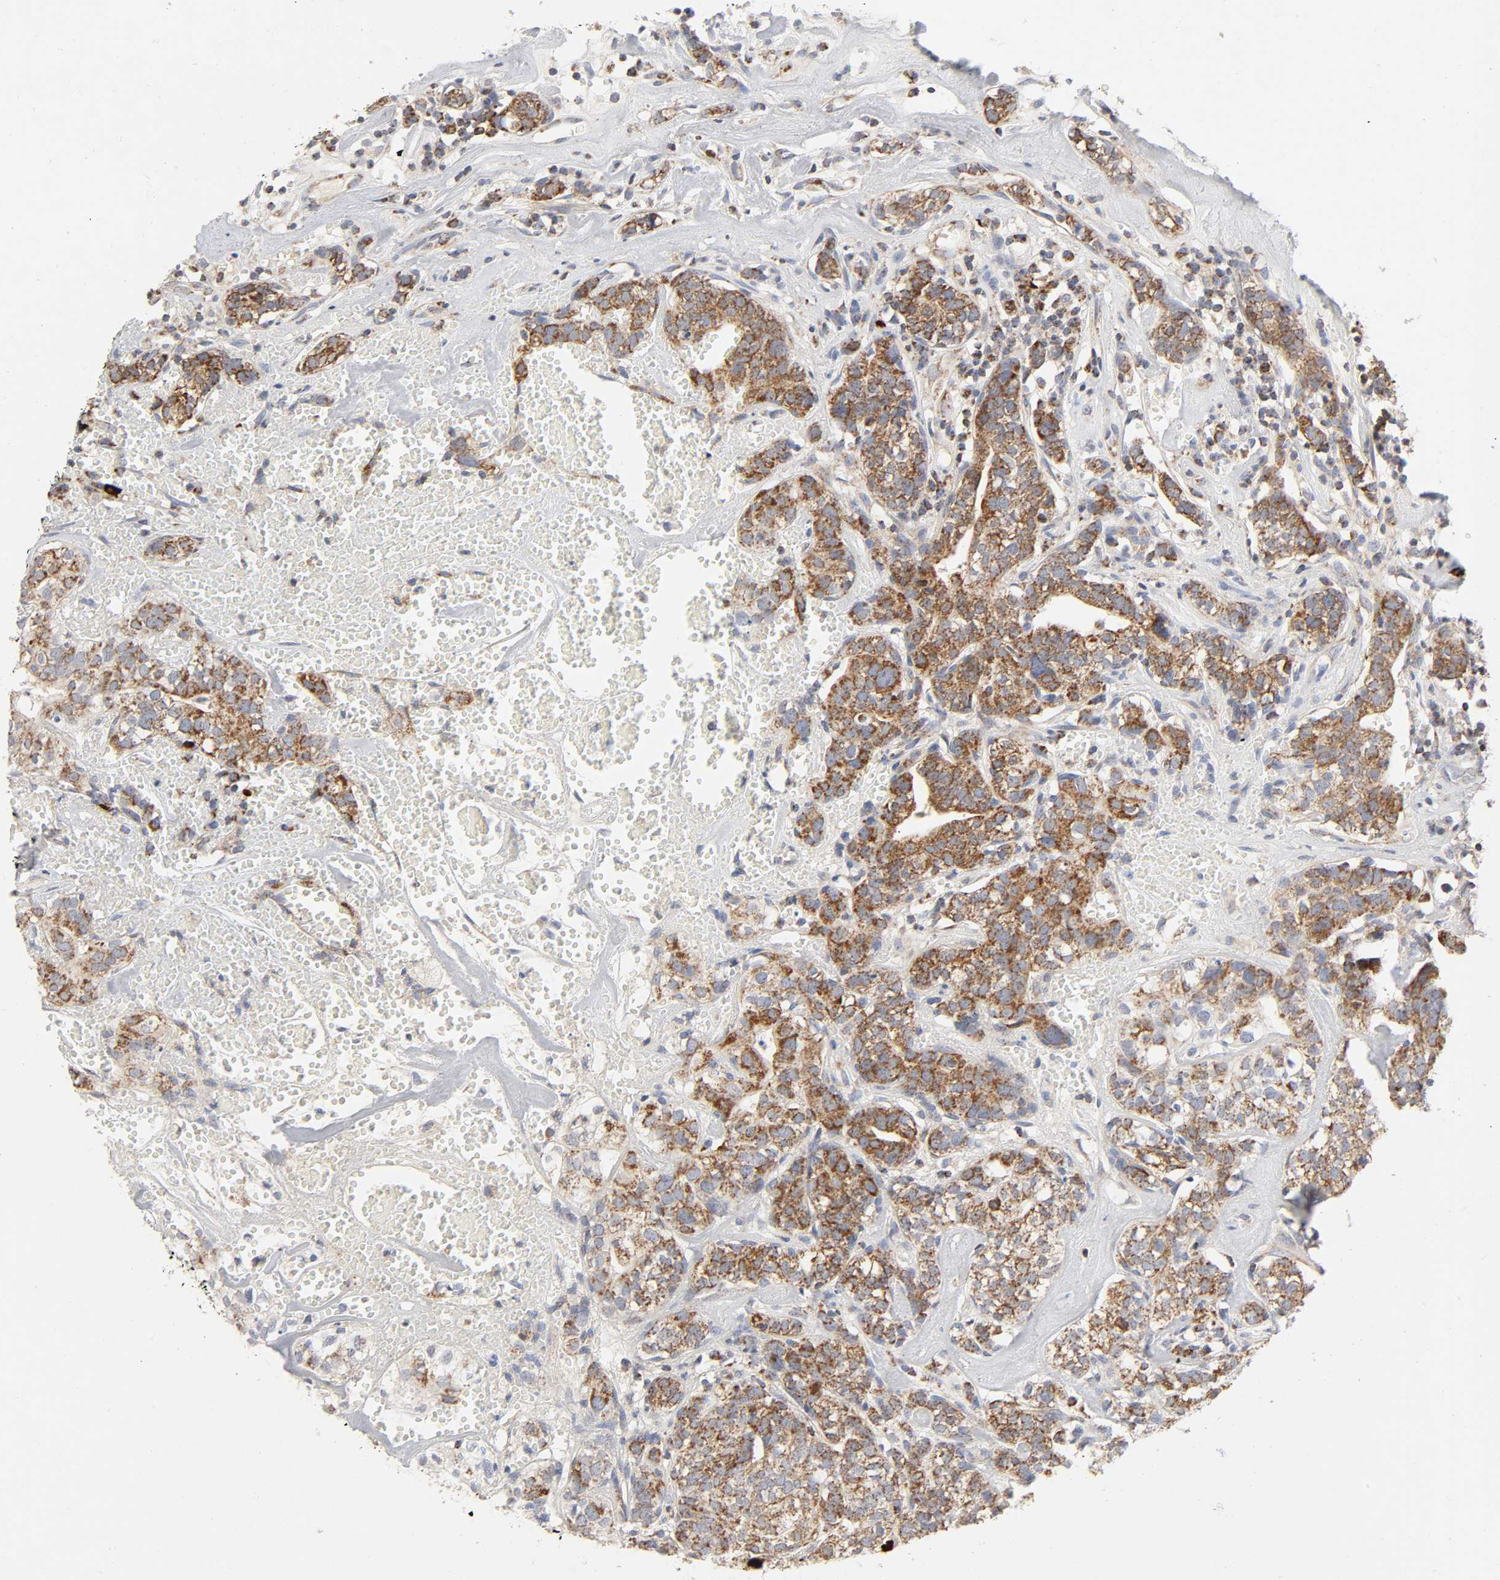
{"staining": {"intensity": "strong", "quantity": ">75%", "location": "cytoplasmic/membranous"}, "tissue": "head and neck cancer", "cell_type": "Tumor cells", "image_type": "cancer", "snomed": [{"axis": "morphology", "description": "Adenocarcinoma, NOS"}, {"axis": "topography", "description": "Salivary gland"}, {"axis": "topography", "description": "Head-Neck"}], "caption": "Head and neck cancer (adenocarcinoma) stained with DAB (3,3'-diaminobenzidine) immunohistochemistry shows high levels of strong cytoplasmic/membranous expression in about >75% of tumor cells.", "gene": "SYT16", "patient": {"sex": "female", "age": 65}}